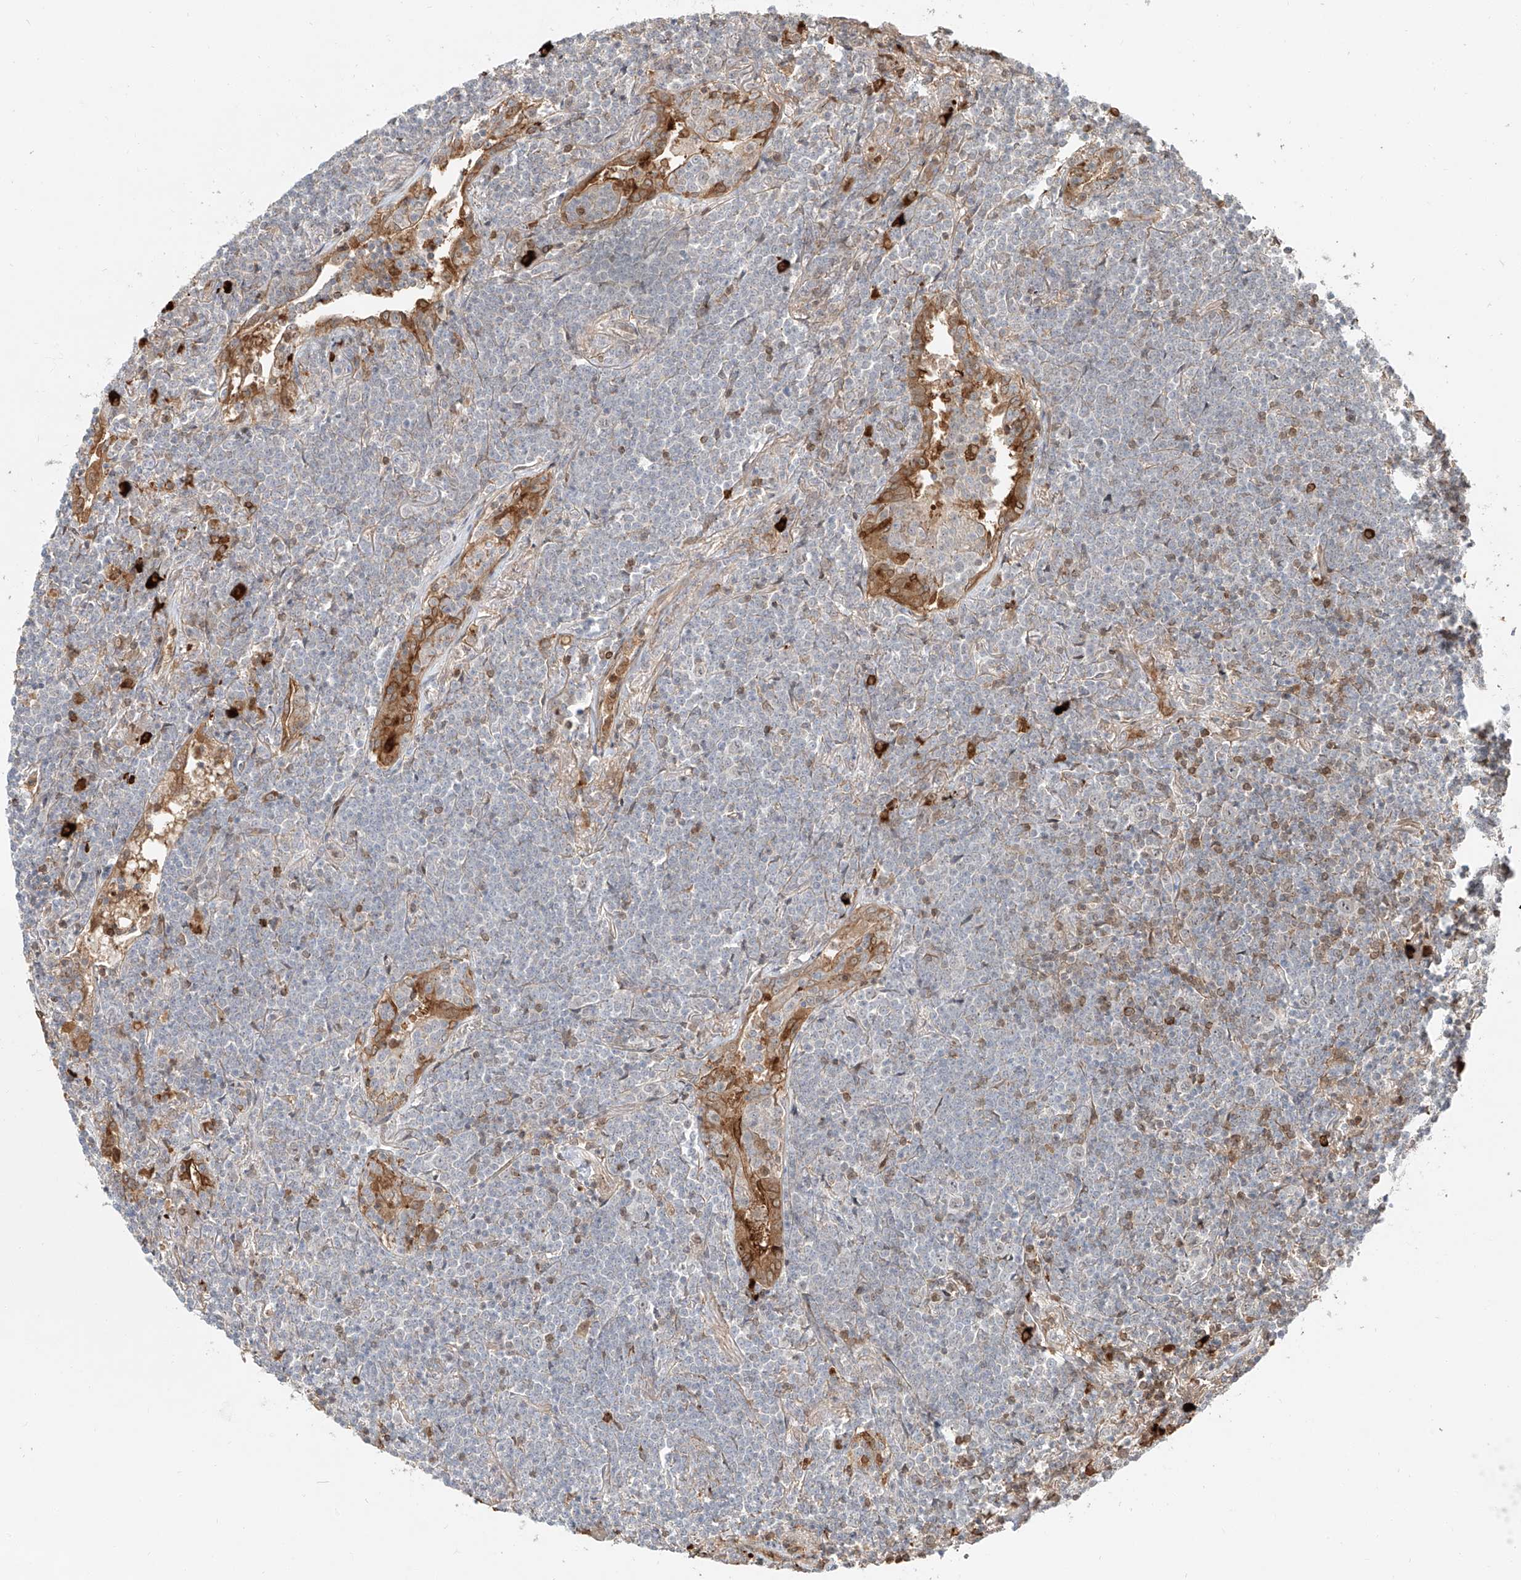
{"staining": {"intensity": "negative", "quantity": "none", "location": "none"}, "tissue": "lymphoma", "cell_type": "Tumor cells", "image_type": "cancer", "snomed": [{"axis": "morphology", "description": "Malignant lymphoma, non-Hodgkin's type, Low grade"}, {"axis": "topography", "description": "Lung"}], "caption": "Tumor cells are negative for brown protein staining in lymphoma. Nuclei are stained in blue.", "gene": "CEP162", "patient": {"sex": "female", "age": 71}}